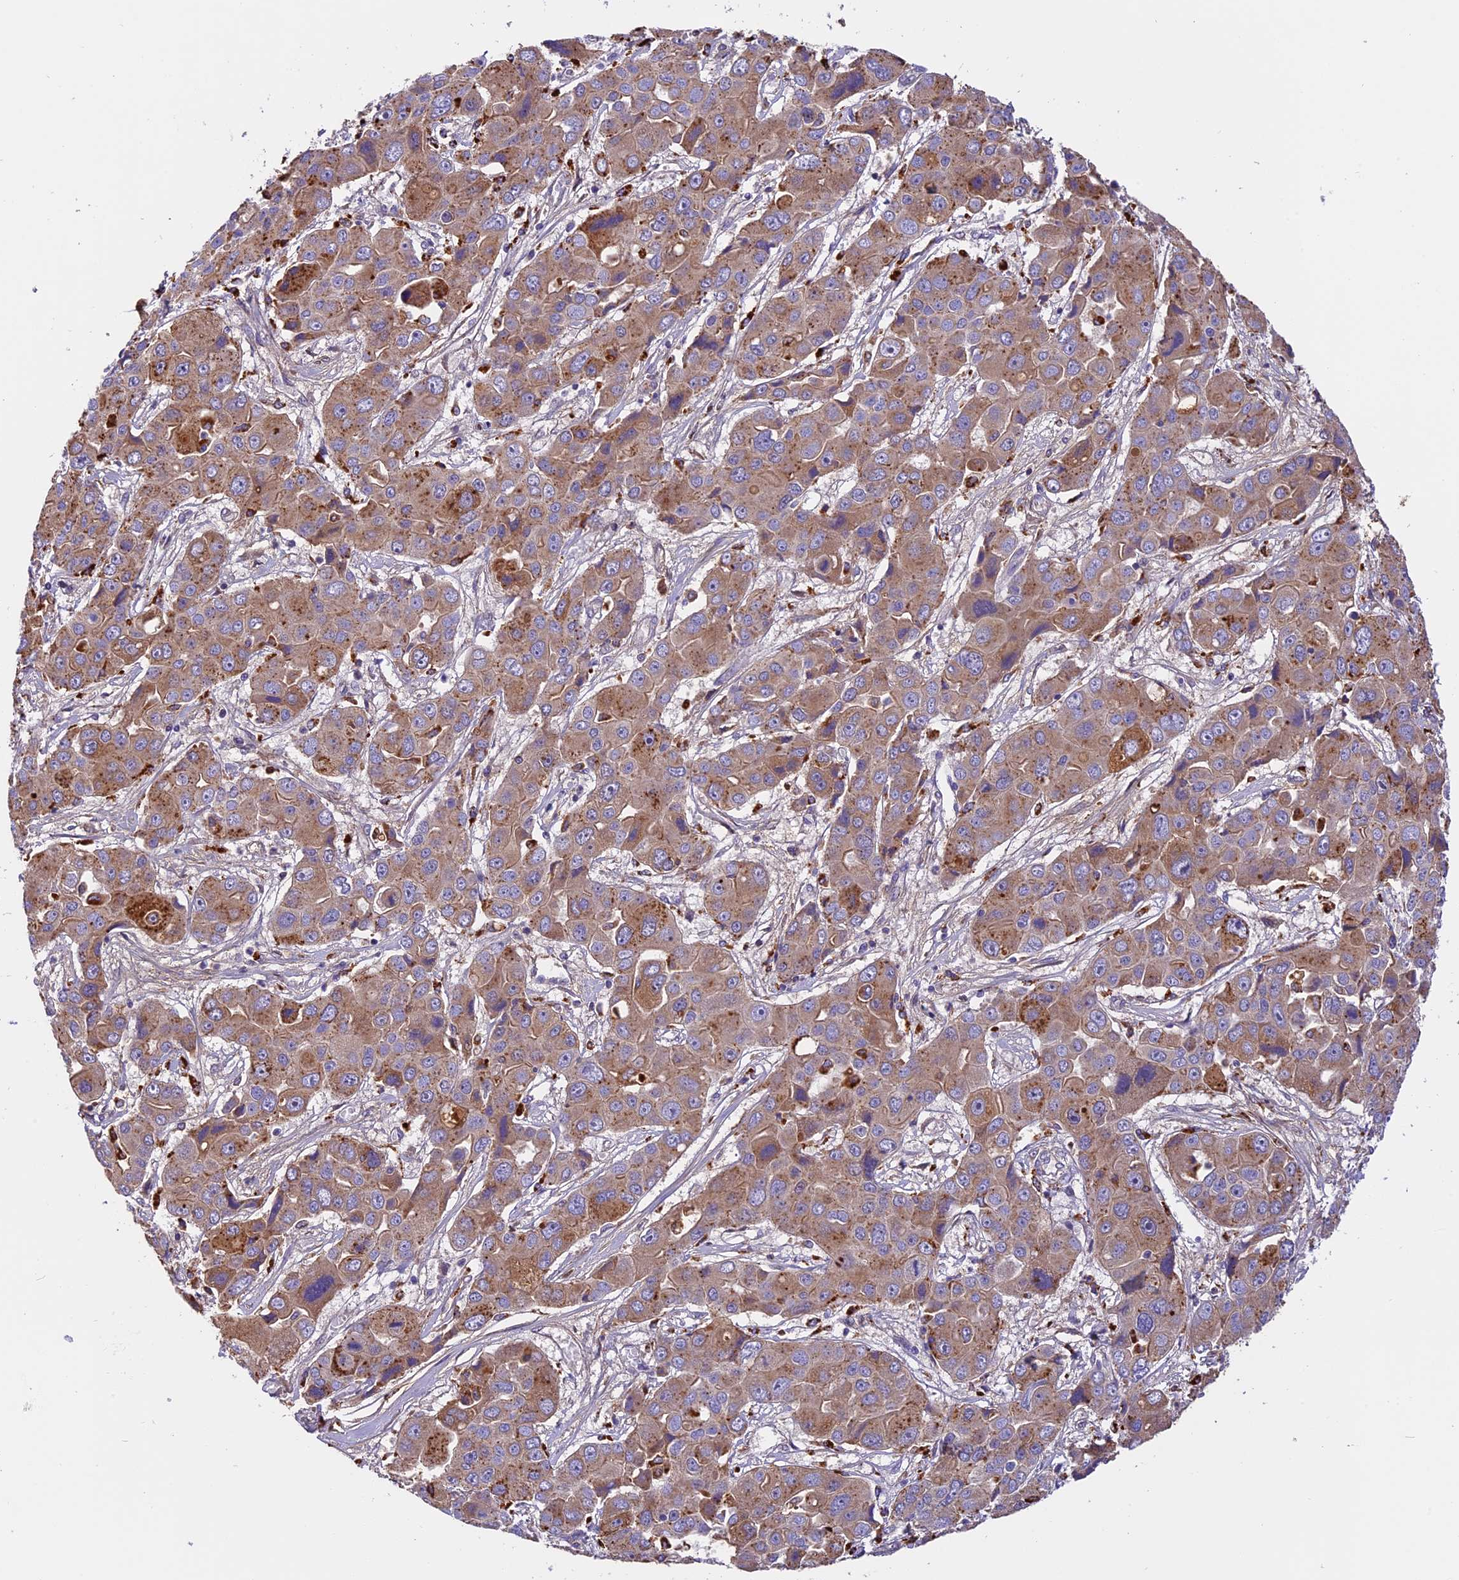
{"staining": {"intensity": "moderate", "quantity": "25%-75%", "location": "cytoplasmic/membranous"}, "tissue": "liver cancer", "cell_type": "Tumor cells", "image_type": "cancer", "snomed": [{"axis": "morphology", "description": "Cholangiocarcinoma"}, {"axis": "topography", "description": "Liver"}], "caption": "Moderate cytoplasmic/membranous staining is seen in approximately 25%-75% of tumor cells in liver cholangiocarcinoma.", "gene": "COPE", "patient": {"sex": "male", "age": 67}}